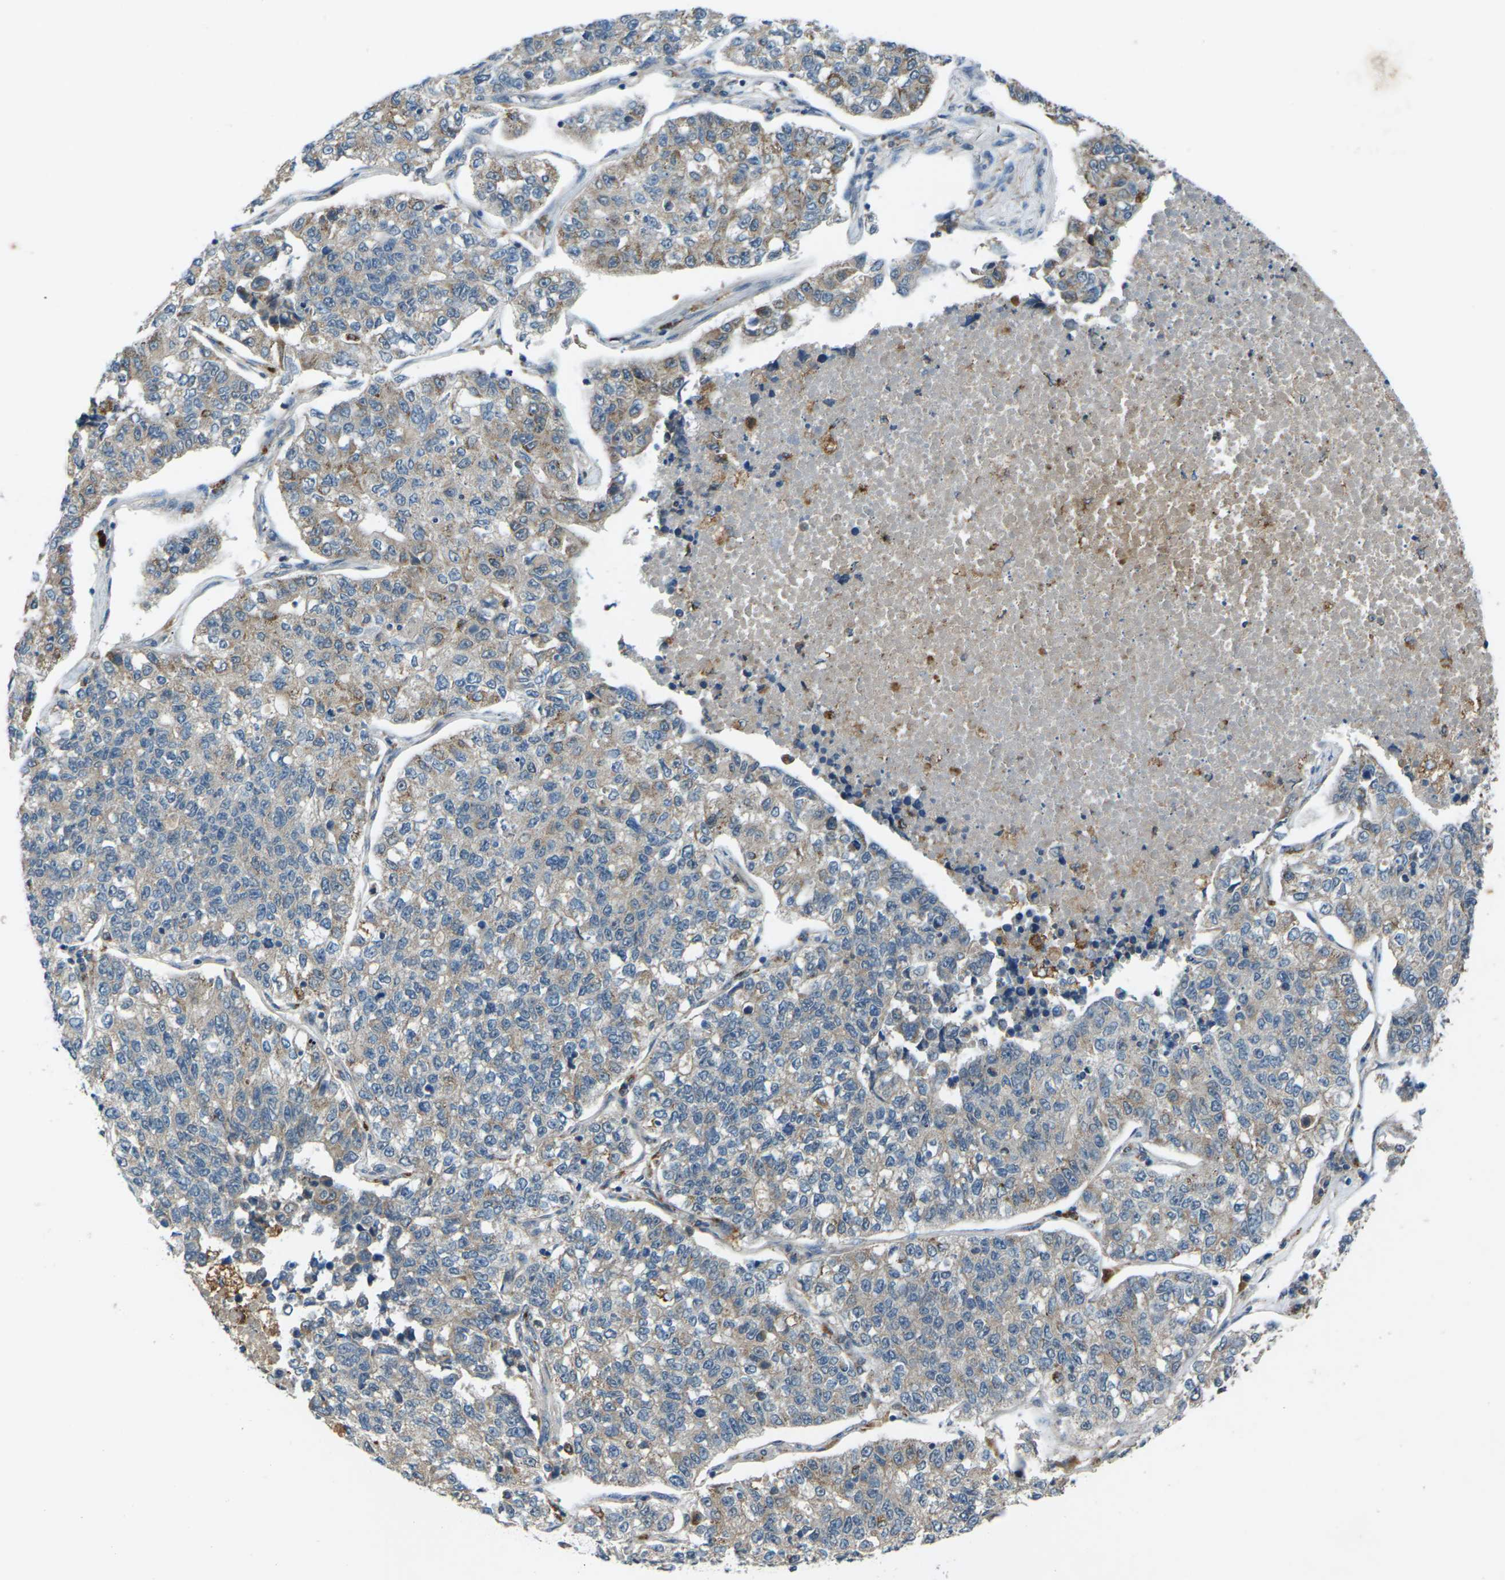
{"staining": {"intensity": "moderate", "quantity": "25%-75%", "location": "cytoplasmic/membranous"}, "tissue": "lung cancer", "cell_type": "Tumor cells", "image_type": "cancer", "snomed": [{"axis": "morphology", "description": "Adenocarcinoma, NOS"}, {"axis": "topography", "description": "Lung"}], "caption": "Adenocarcinoma (lung) stained with DAB immunohistochemistry shows medium levels of moderate cytoplasmic/membranous staining in about 25%-75% of tumor cells.", "gene": "SLC31A2", "patient": {"sex": "male", "age": 49}}